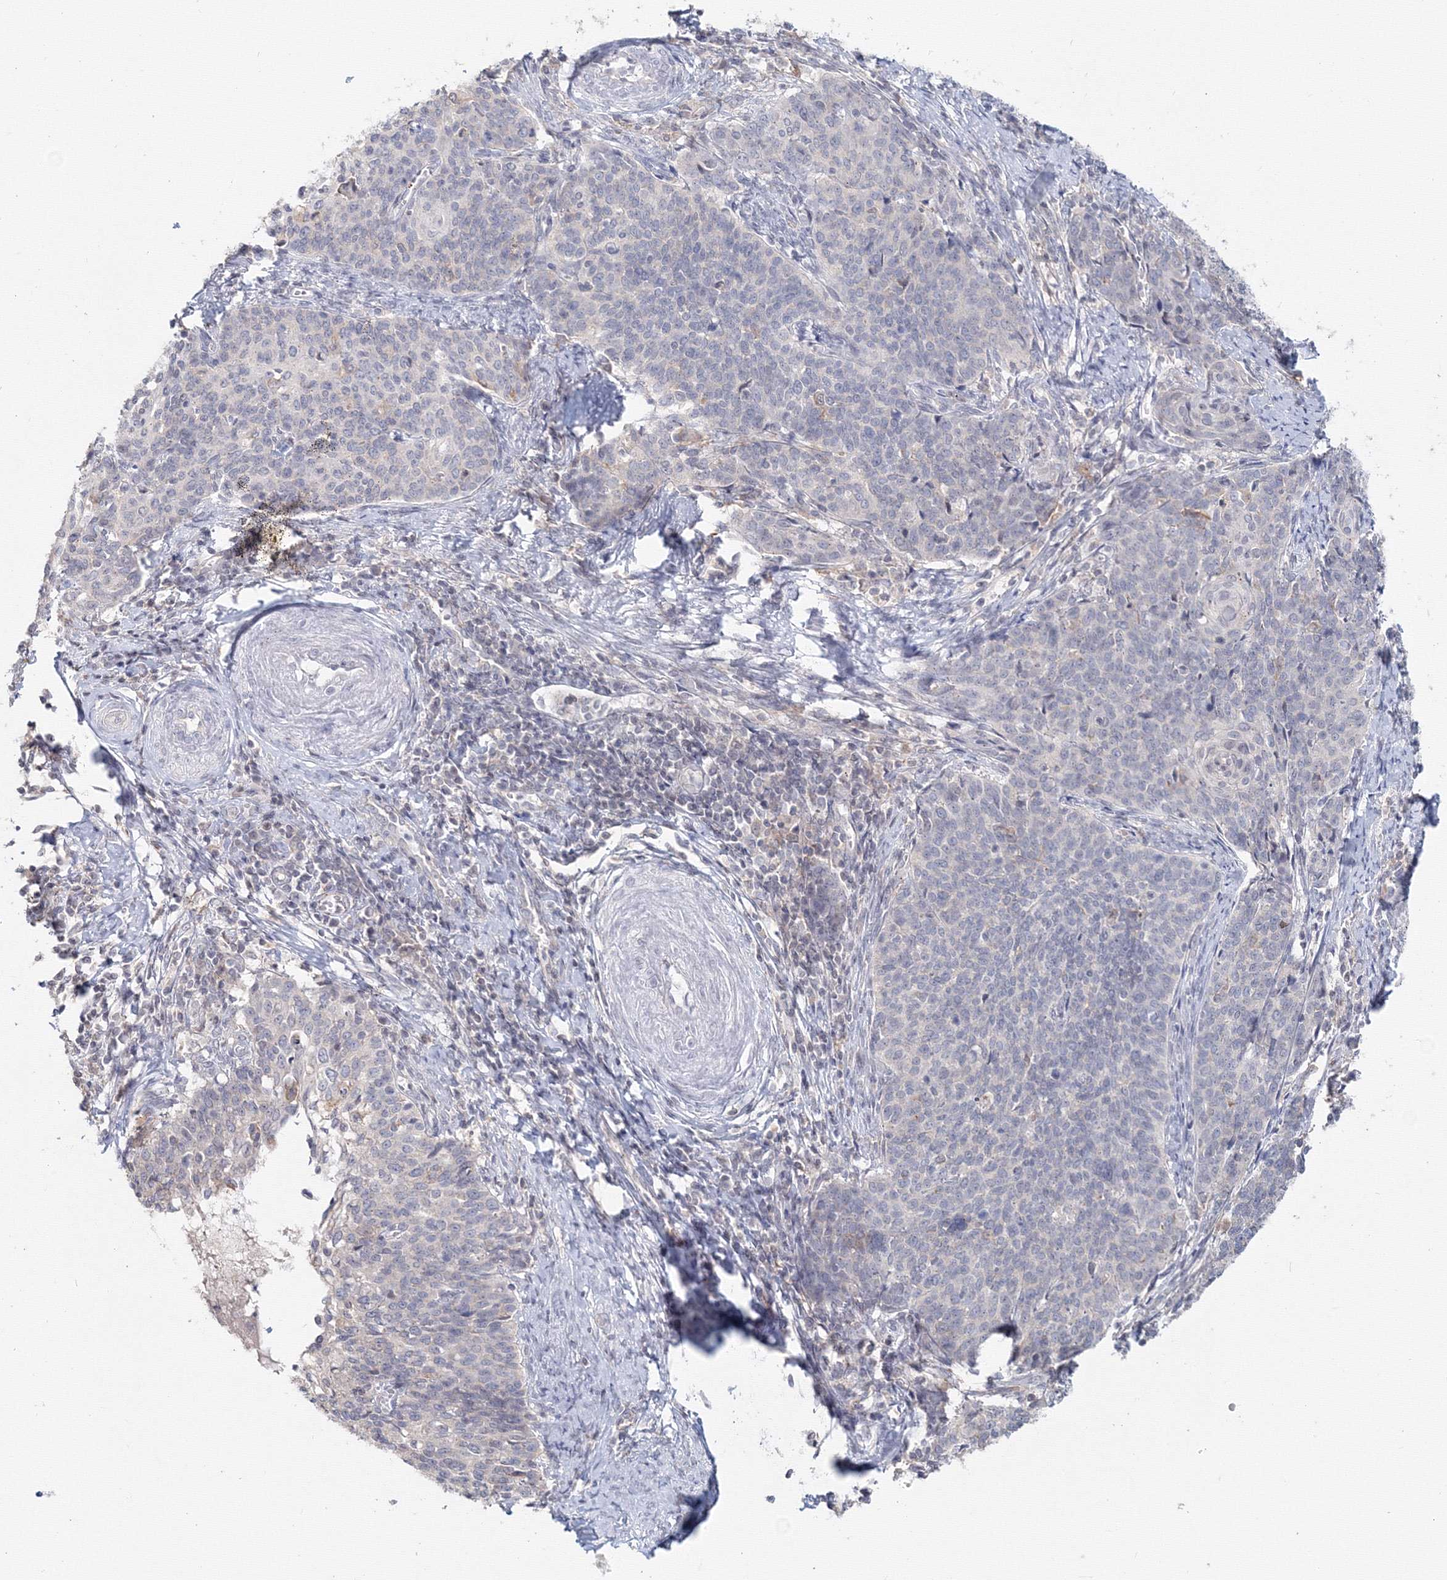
{"staining": {"intensity": "negative", "quantity": "none", "location": "none"}, "tissue": "cervical cancer", "cell_type": "Tumor cells", "image_type": "cancer", "snomed": [{"axis": "morphology", "description": "Squamous cell carcinoma, NOS"}, {"axis": "topography", "description": "Cervix"}], "caption": "Protein analysis of cervical cancer (squamous cell carcinoma) exhibits no significant expression in tumor cells.", "gene": "SLC7A7", "patient": {"sex": "female", "age": 39}}